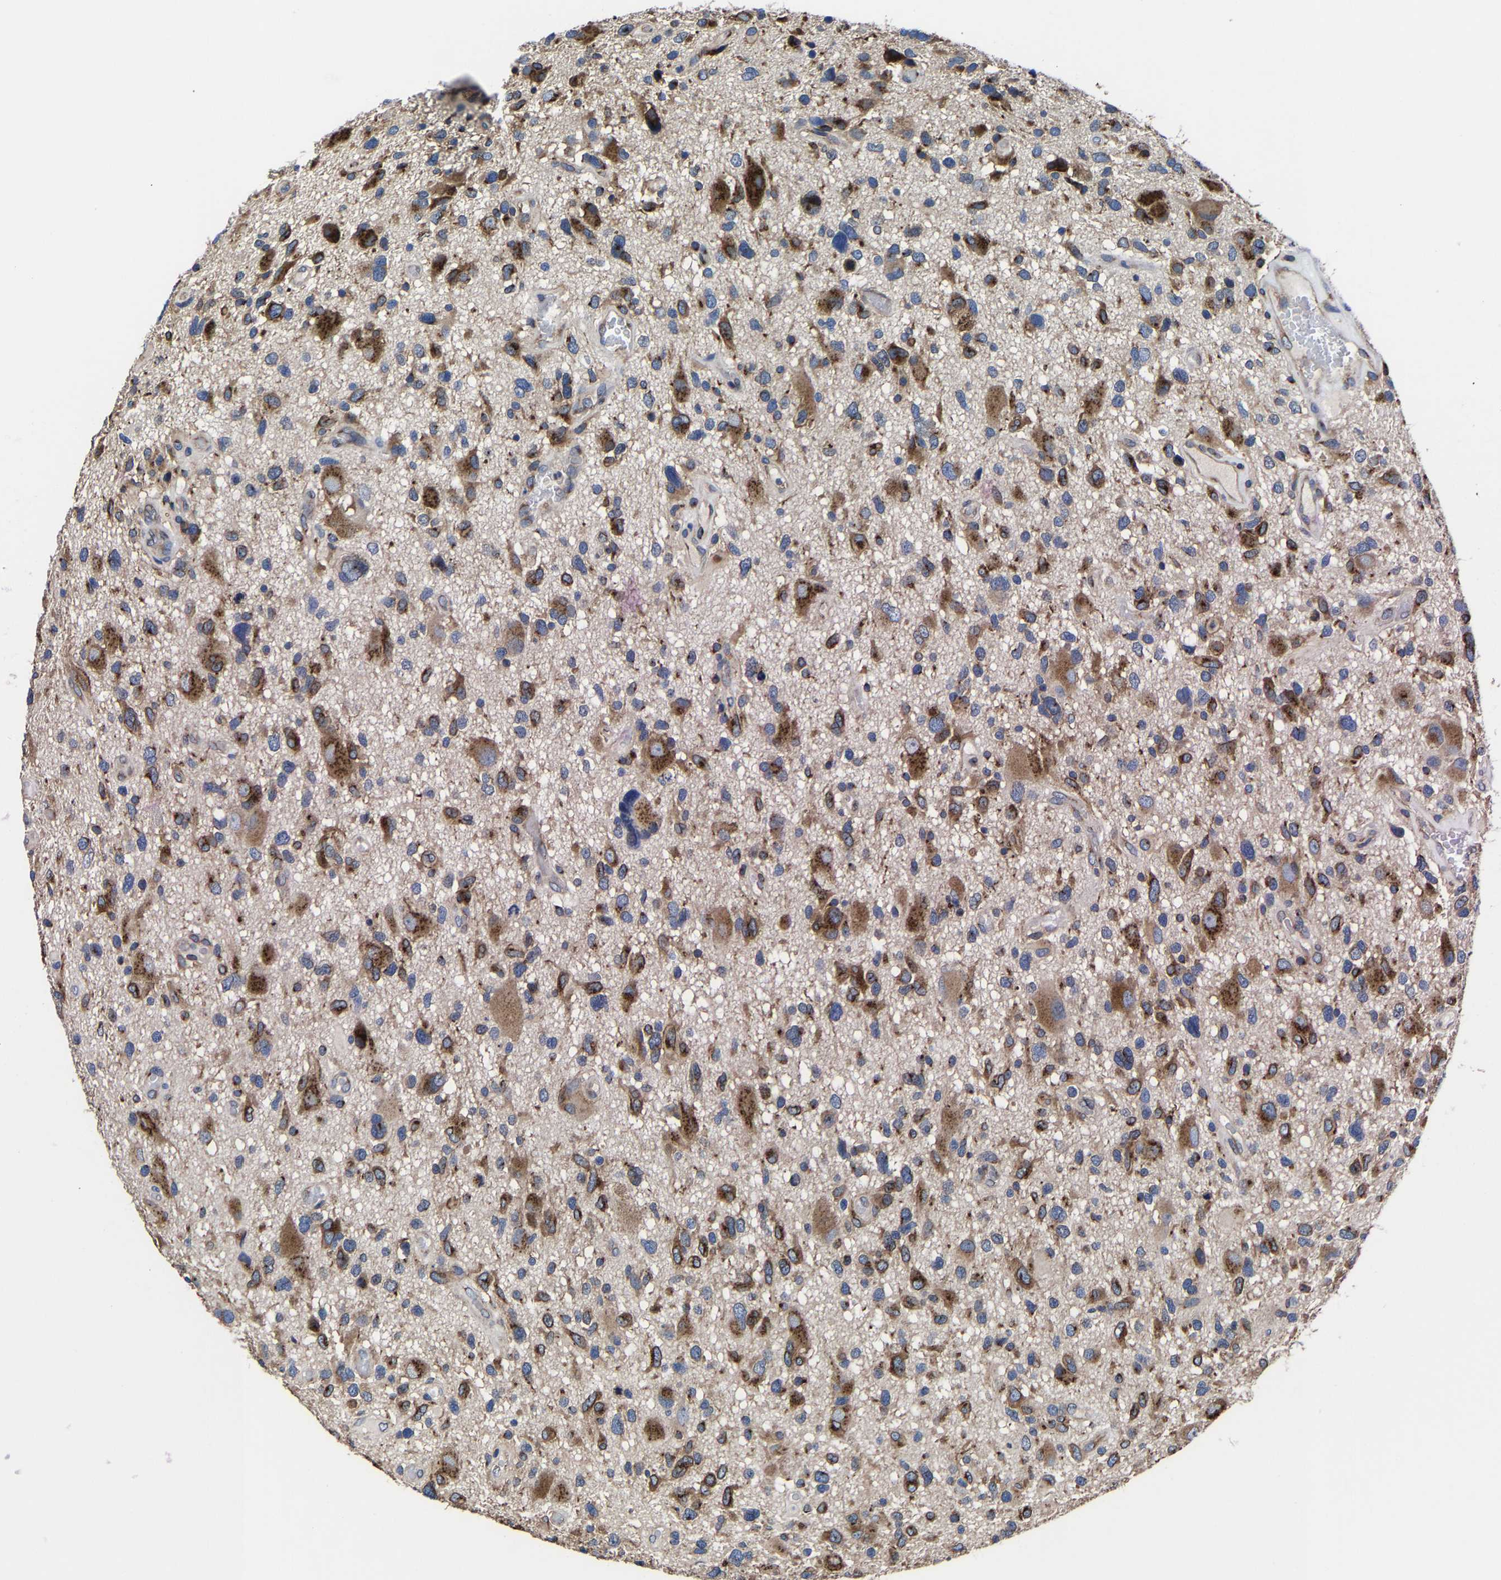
{"staining": {"intensity": "strong", "quantity": "25%-75%", "location": "cytoplasmic/membranous"}, "tissue": "glioma", "cell_type": "Tumor cells", "image_type": "cancer", "snomed": [{"axis": "morphology", "description": "Glioma, malignant, High grade"}, {"axis": "topography", "description": "Brain"}], "caption": "Immunohistochemistry (DAB) staining of human malignant high-grade glioma reveals strong cytoplasmic/membranous protein staining in about 25%-75% of tumor cells.", "gene": "EBAG9", "patient": {"sex": "male", "age": 33}}